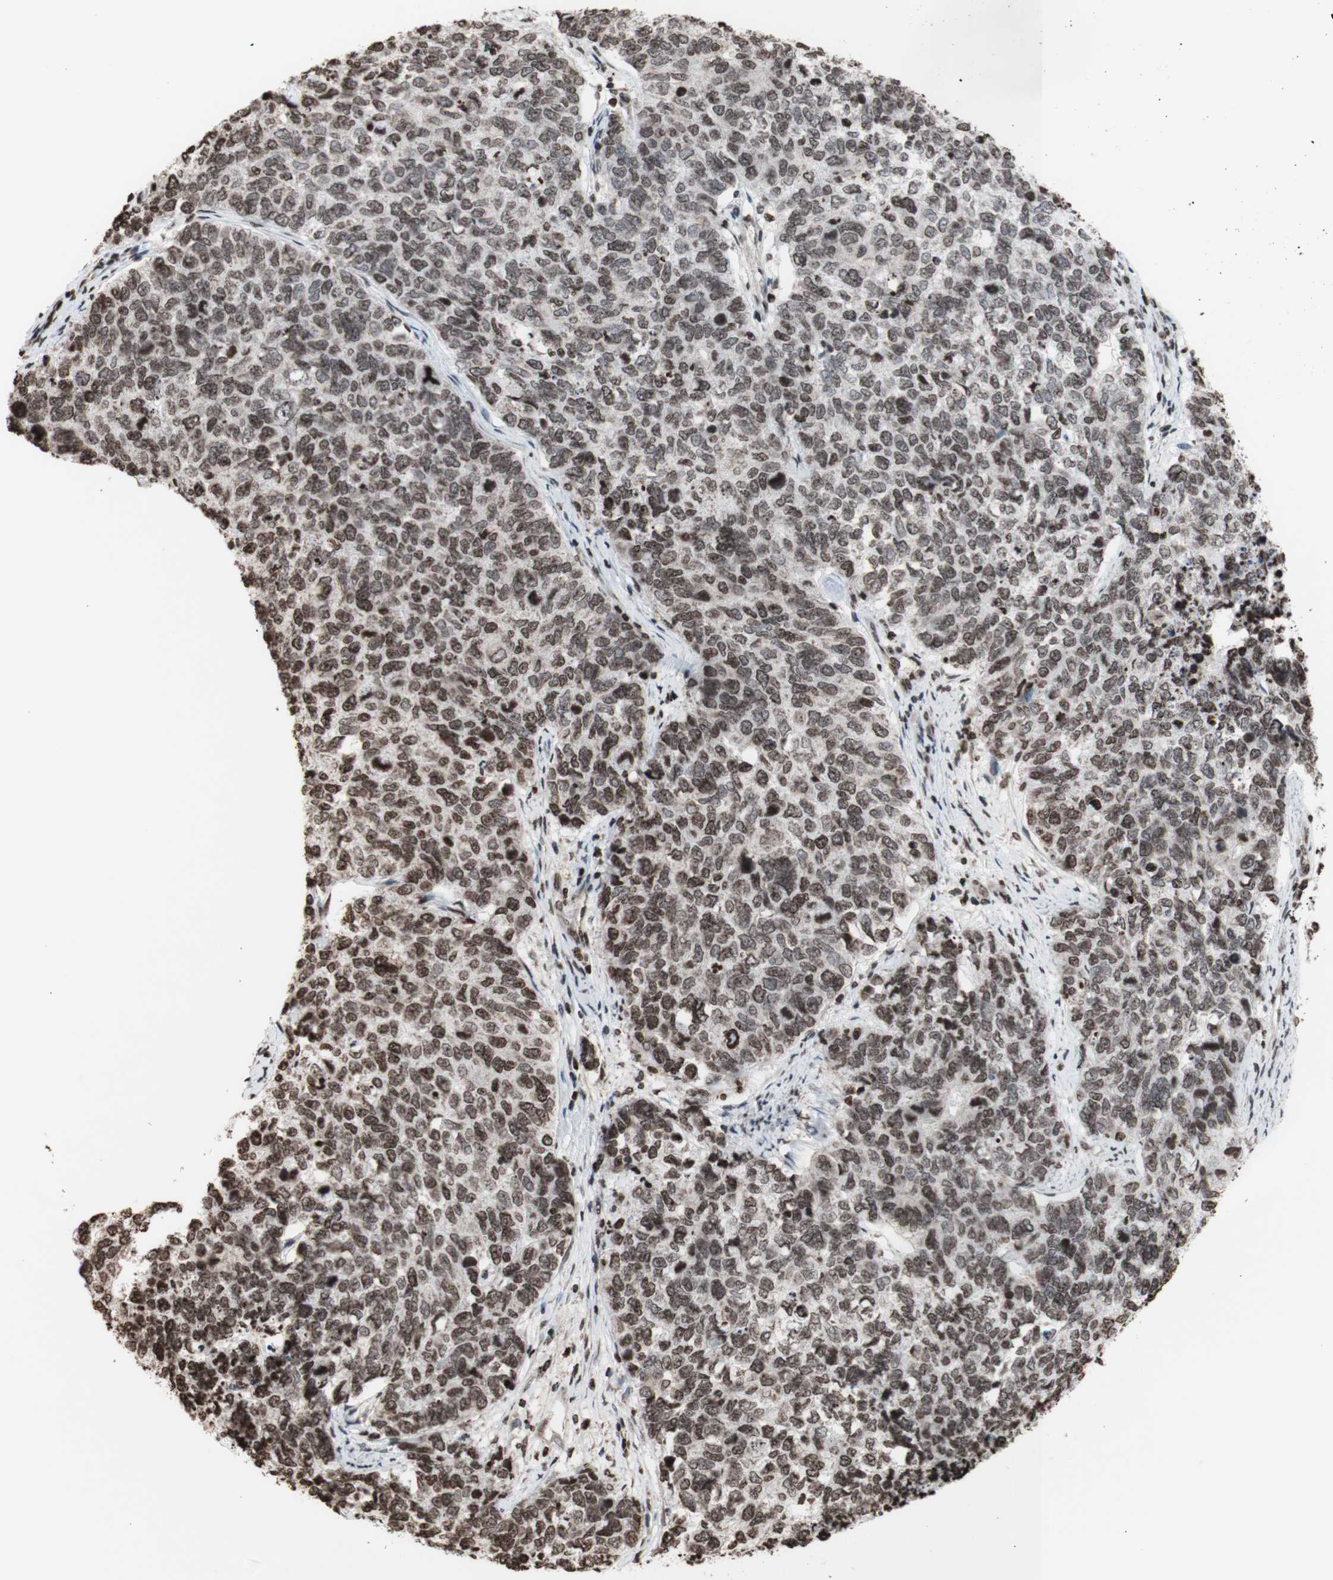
{"staining": {"intensity": "moderate", "quantity": ">75%", "location": "nuclear"}, "tissue": "cervical cancer", "cell_type": "Tumor cells", "image_type": "cancer", "snomed": [{"axis": "morphology", "description": "Squamous cell carcinoma, NOS"}, {"axis": "topography", "description": "Cervix"}], "caption": "Cervical squamous cell carcinoma was stained to show a protein in brown. There is medium levels of moderate nuclear expression in approximately >75% of tumor cells.", "gene": "SNAI2", "patient": {"sex": "female", "age": 63}}